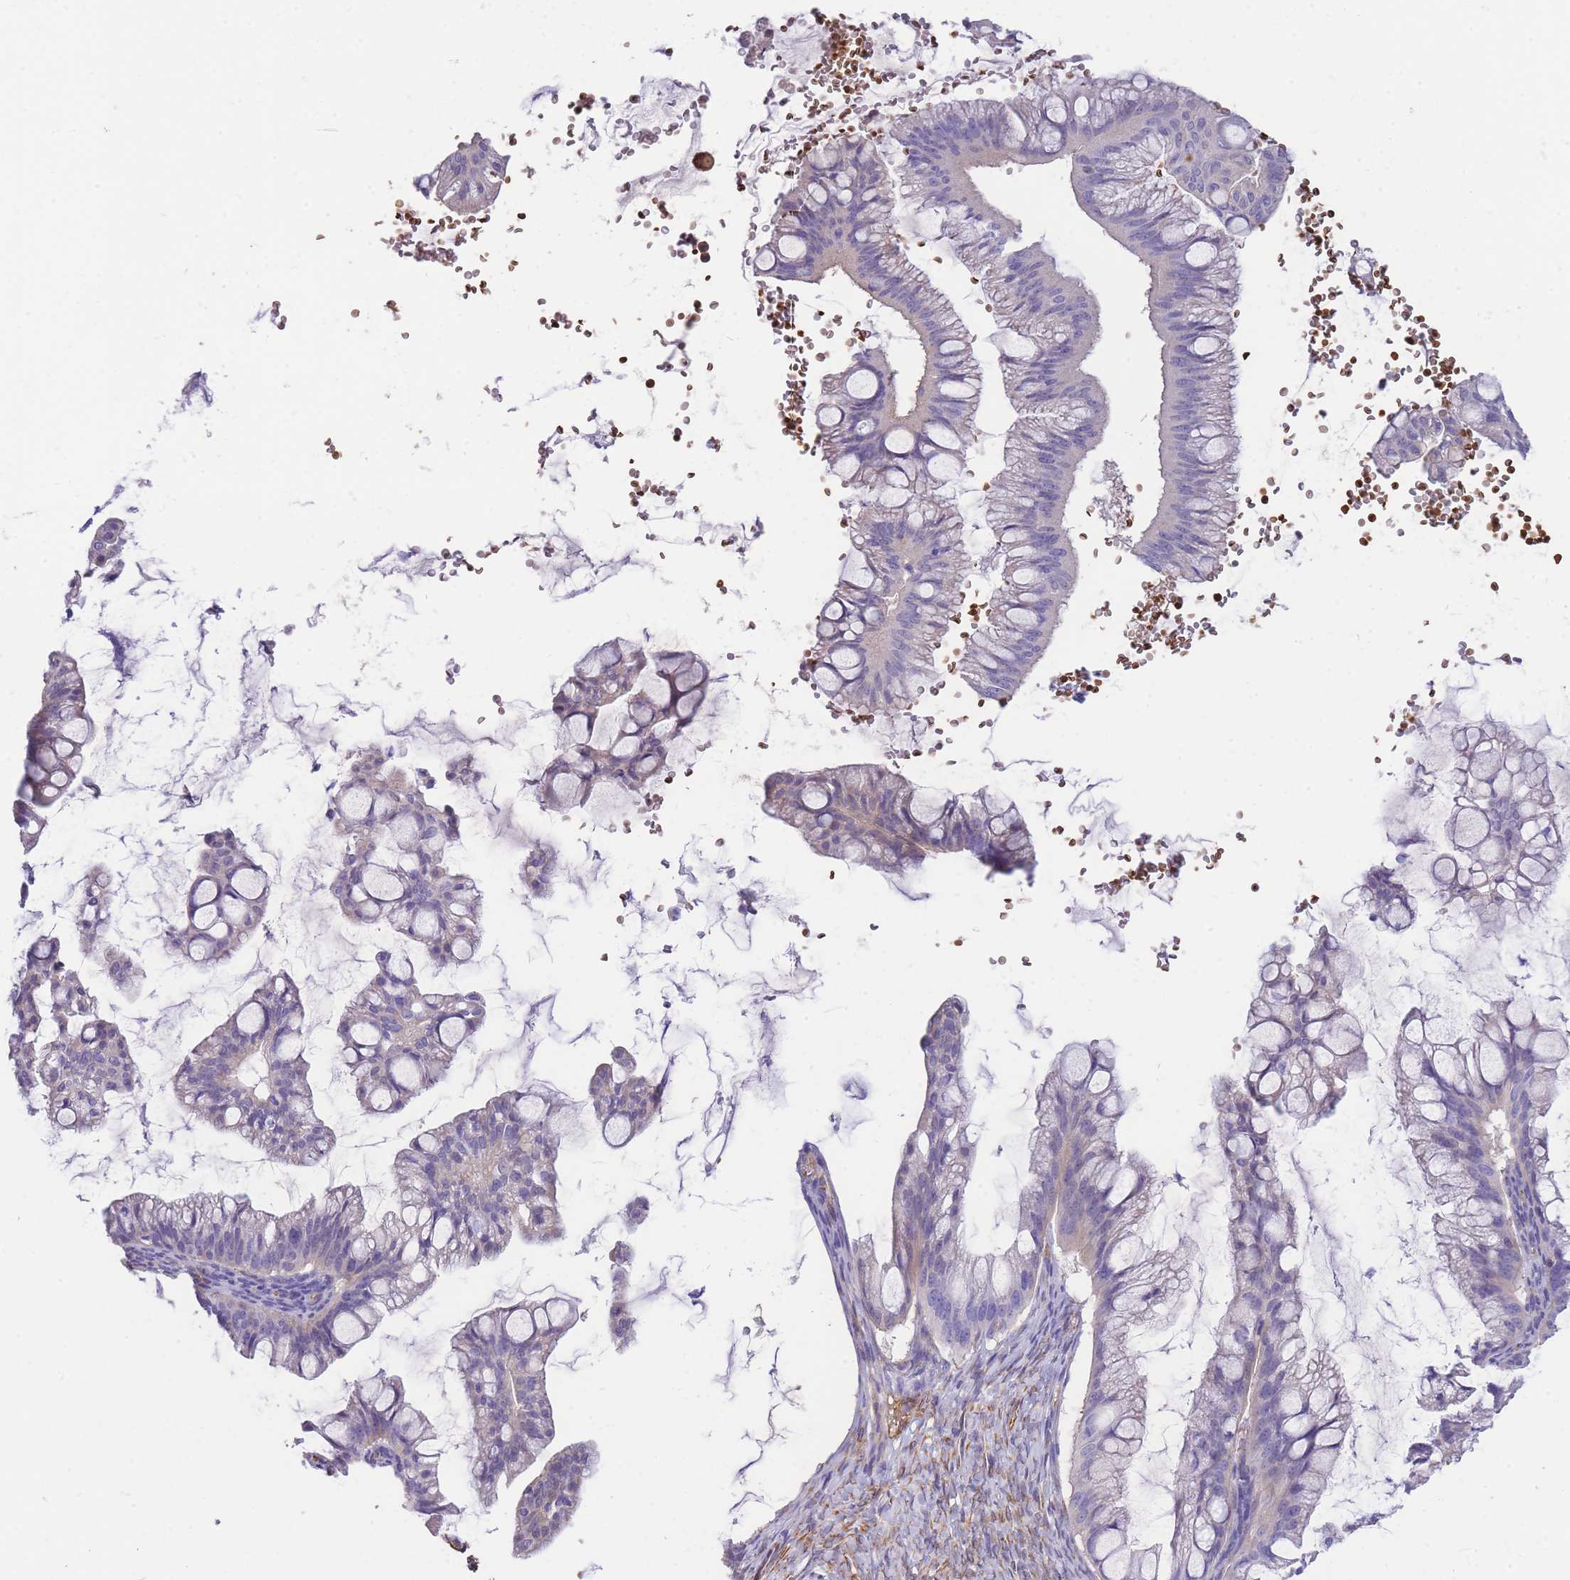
{"staining": {"intensity": "weak", "quantity": "<25%", "location": "cytoplasmic/membranous"}, "tissue": "ovarian cancer", "cell_type": "Tumor cells", "image_type": "cancer", "snomed": [{"axis": "morphology", "description": "Cystadenocarcinoma, mucinous, NOS"}, {"axis": "topography", "description": "Ovary"}], "caption": "The micrograph reveals no significant staining in tumor cells of ovarian cancer.", "gene": "ANKRD53", "patient": {"sex": "female", "age": 73}}